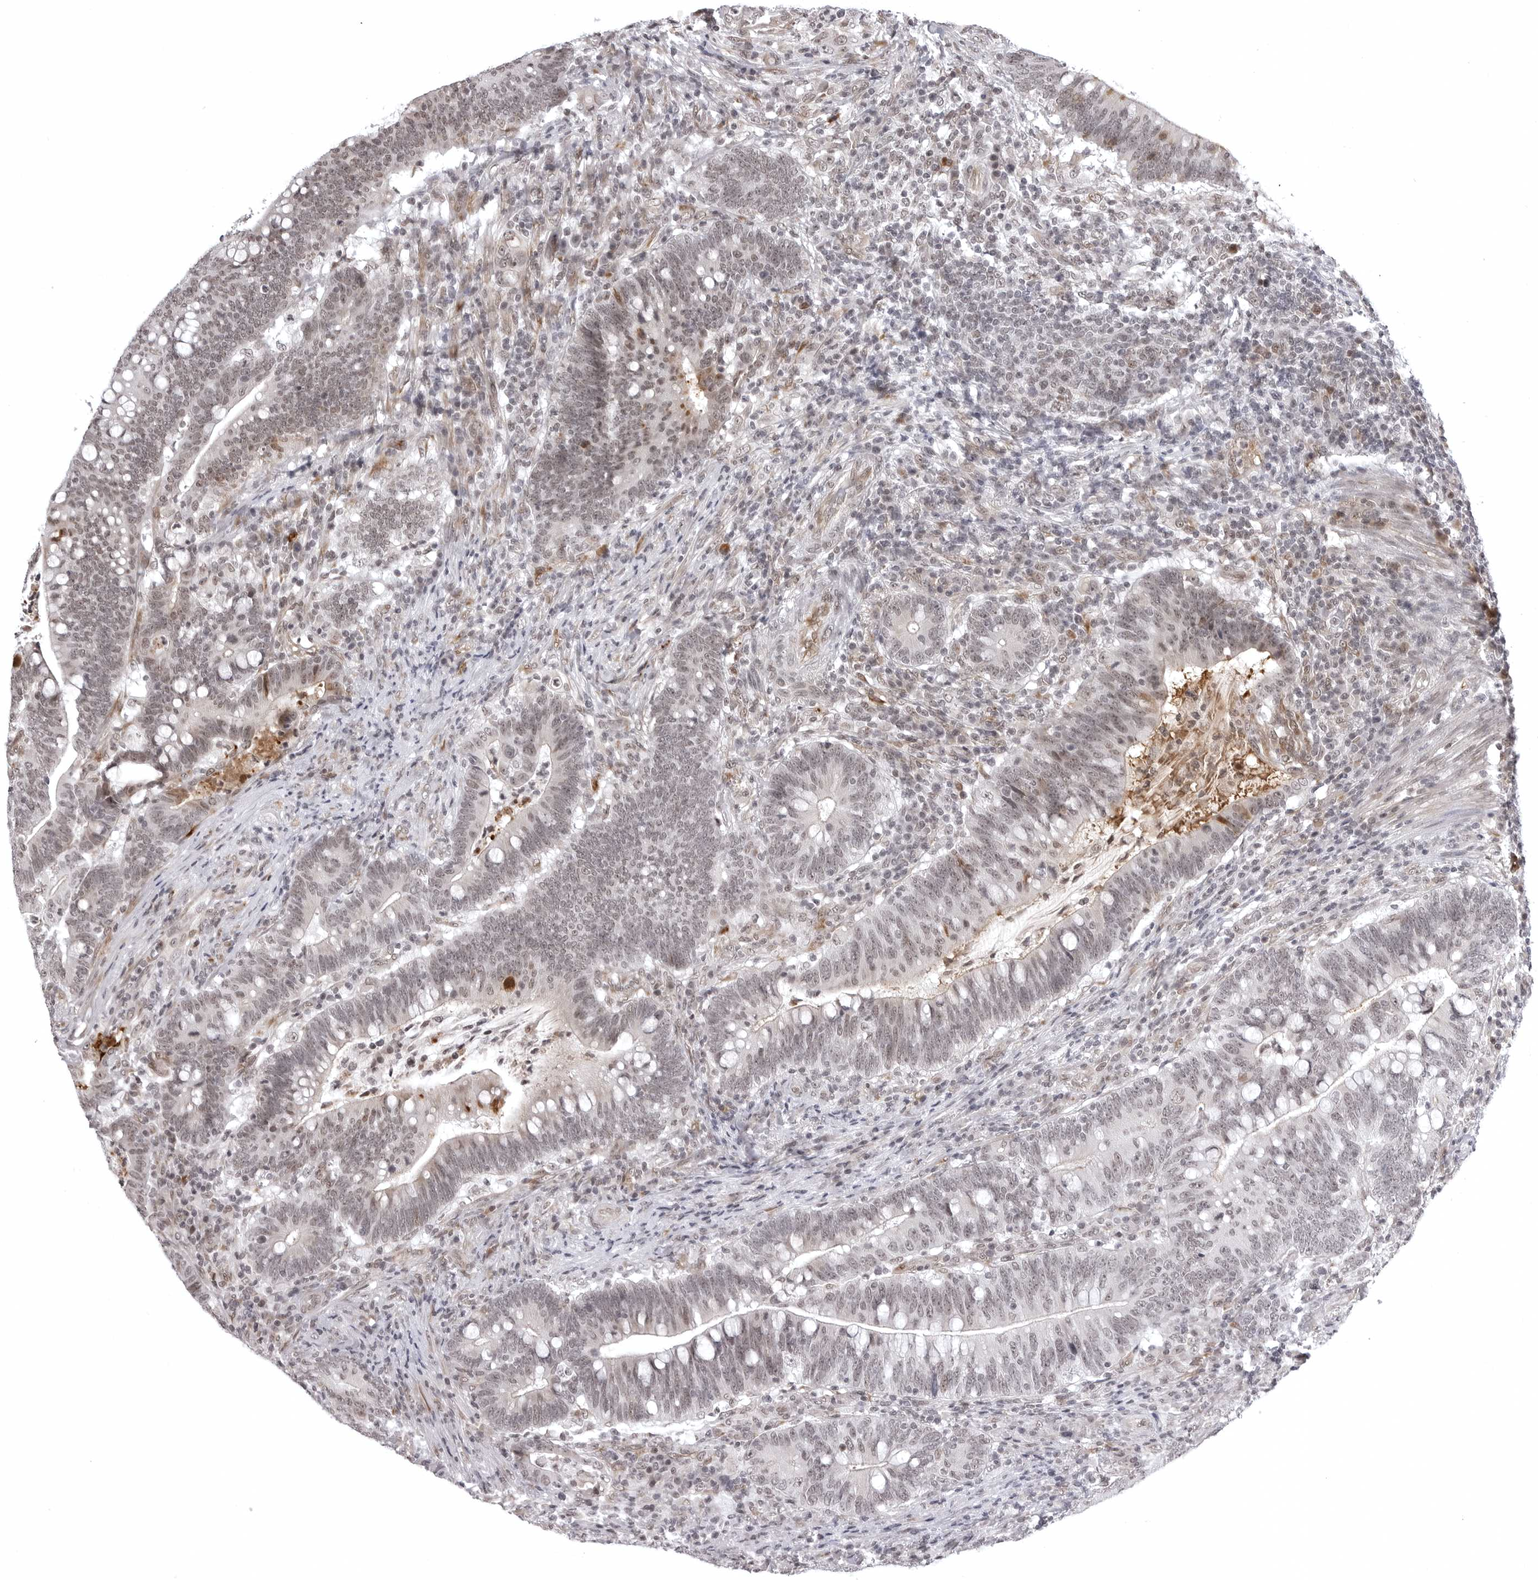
{"staining": {"intensity": "moderate", "quantity": "25%-75%", "location": "nuclear"}, "tissue": "colorectal cancer", "cell_type": "Tumor cells", "image_type": "cancer", "snomed": [{"axis": "morphology", "description": "Adenocarcinoma, NOS"}, {"axis": "topography", "description": "Colon"}], "caption": "Colorectal cancer (adenocarcinoma) stained with a protein marker exhibits moderate staining in tumor cells.", "gene": "PHF3", "patient": {"sex": "female", "age": 66}}